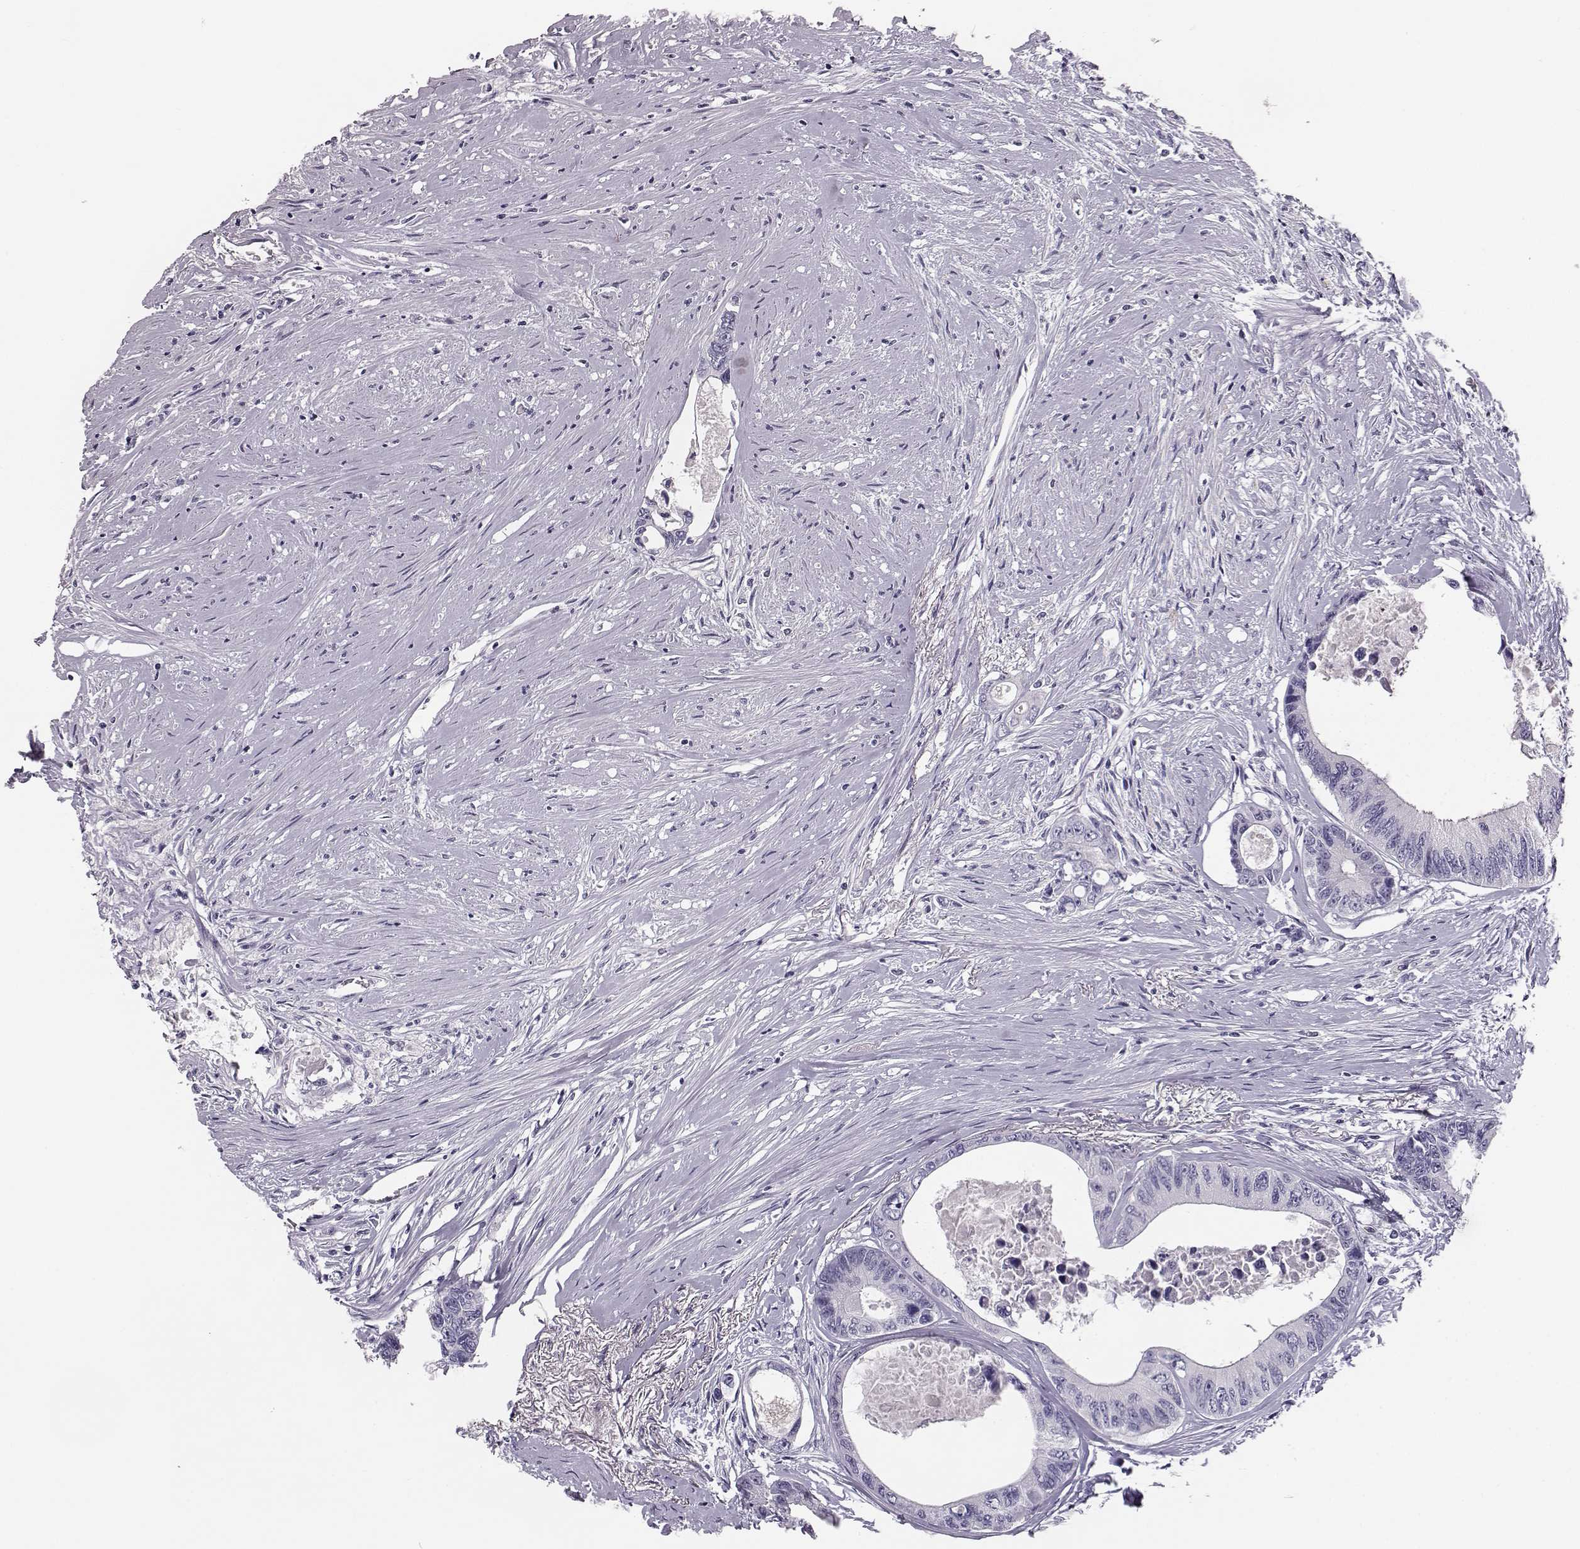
{"staining": {"intensity": "negative", "quantity": "none", "location": "none"}, "tissue": "colorectal cancer", "cell_type": "Tumor cells", "image_type": "cancer", "snomed": [{"axis": "morphology", "description": "Adenocarcinoma, NOS"}, {"axis": "topography", "description": "Rectum"}], "caption": "IHC photomicrograph of adenocarcinoma (colorectal) stained for a protein (brown), which shows no expression in tumor cells.", "gene": "NPTXR", "patient": {"sex": "male", "age": 59}}